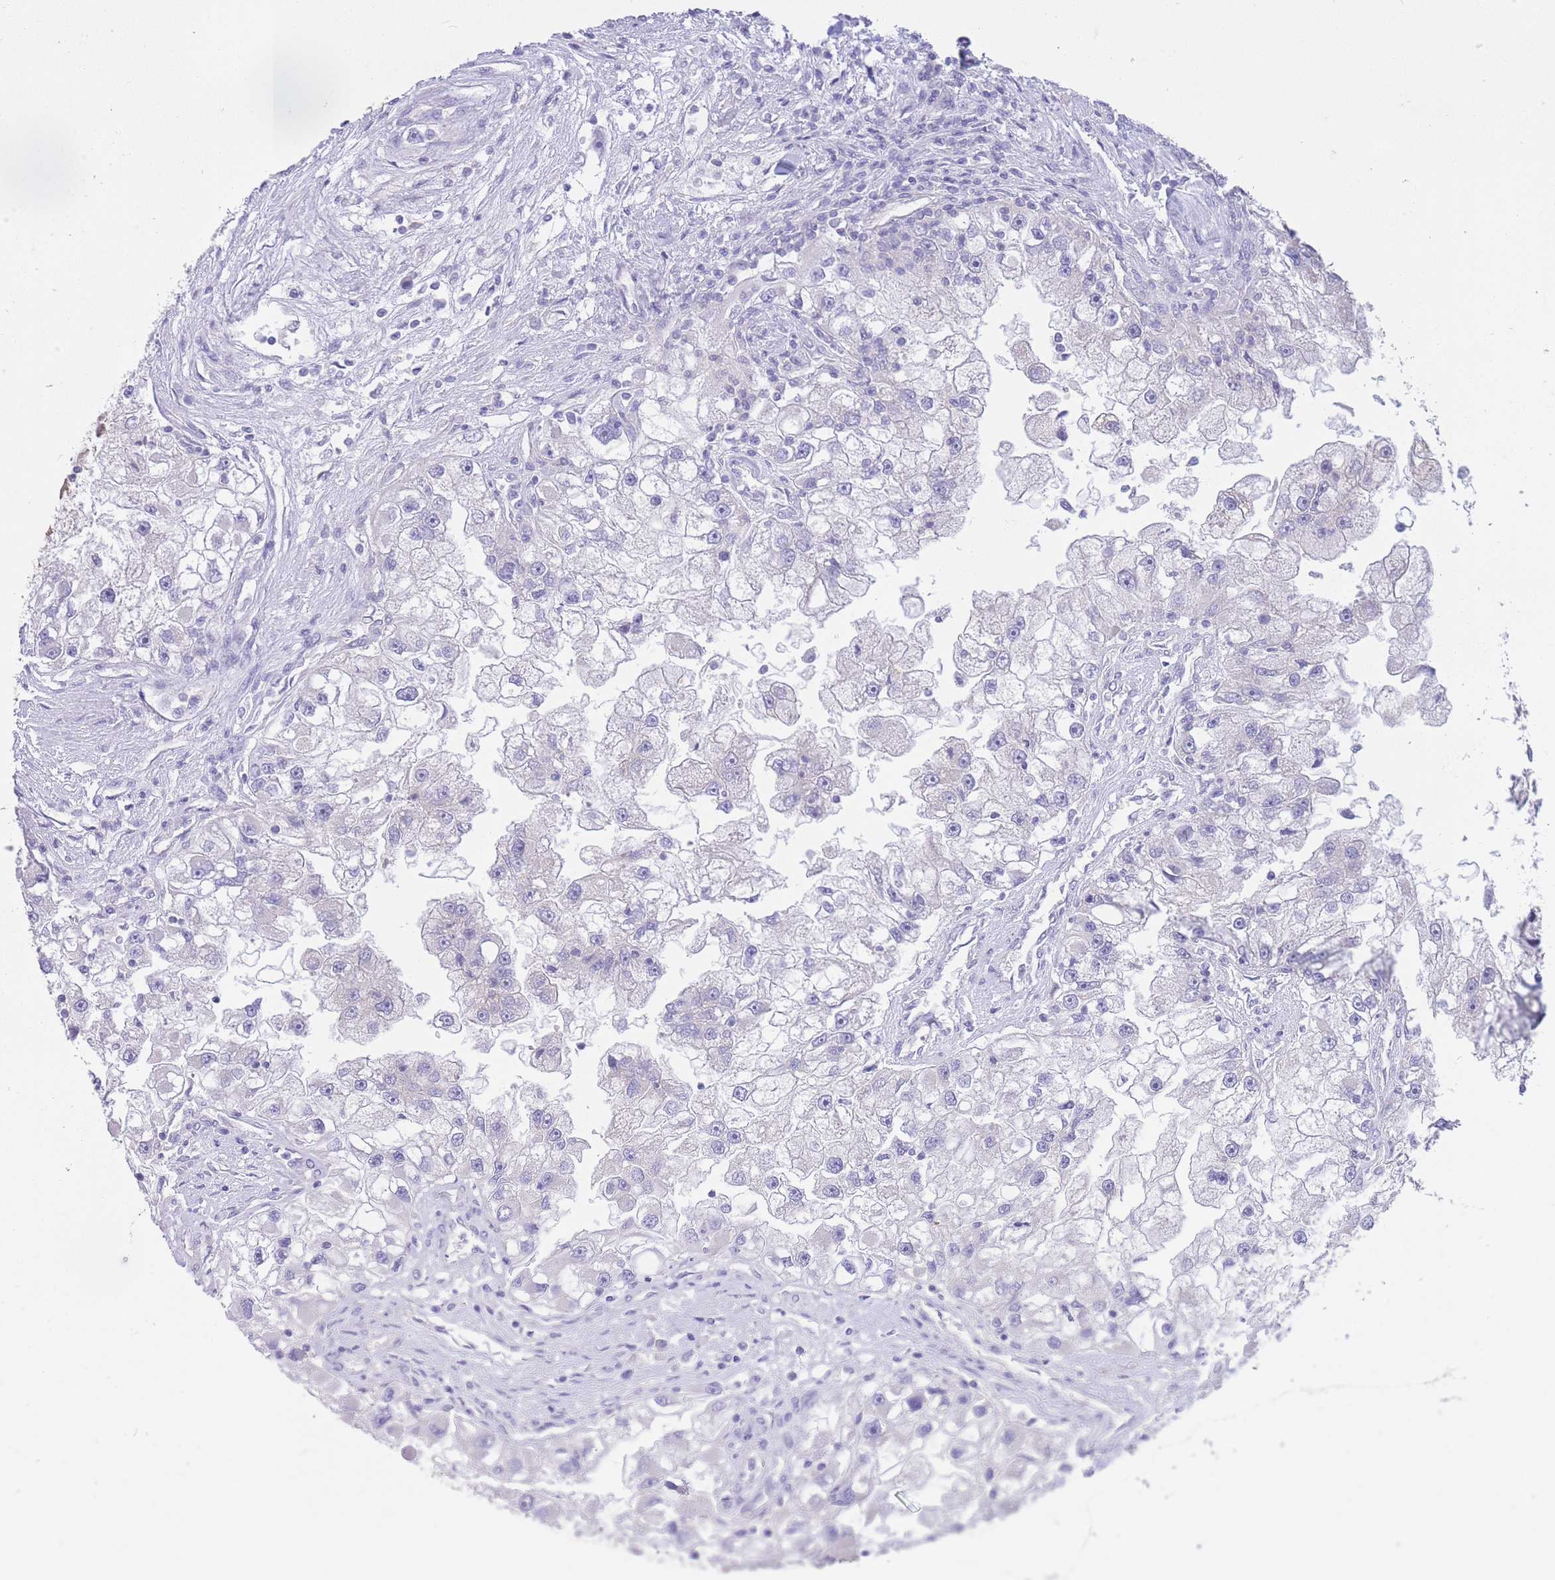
{"staining": {"intensity": "negative", "quantity": "none", "location": "none"}, "tissue": "renal cancer", "cell_type": "Tumor cells", "image_type": "cancer", "snomed": [{"axis": "morphology", "description": "Adenocarcinoma, NOS"}, {"axis": "topography", "description": "Kidney"}], "caption": "This is an IHC micrograph of human adenocarcinoma (renal). There is no positivity in tumor cells.", "gene": "ALS2CL", "patient": {"sex": "male", "age": 63}}